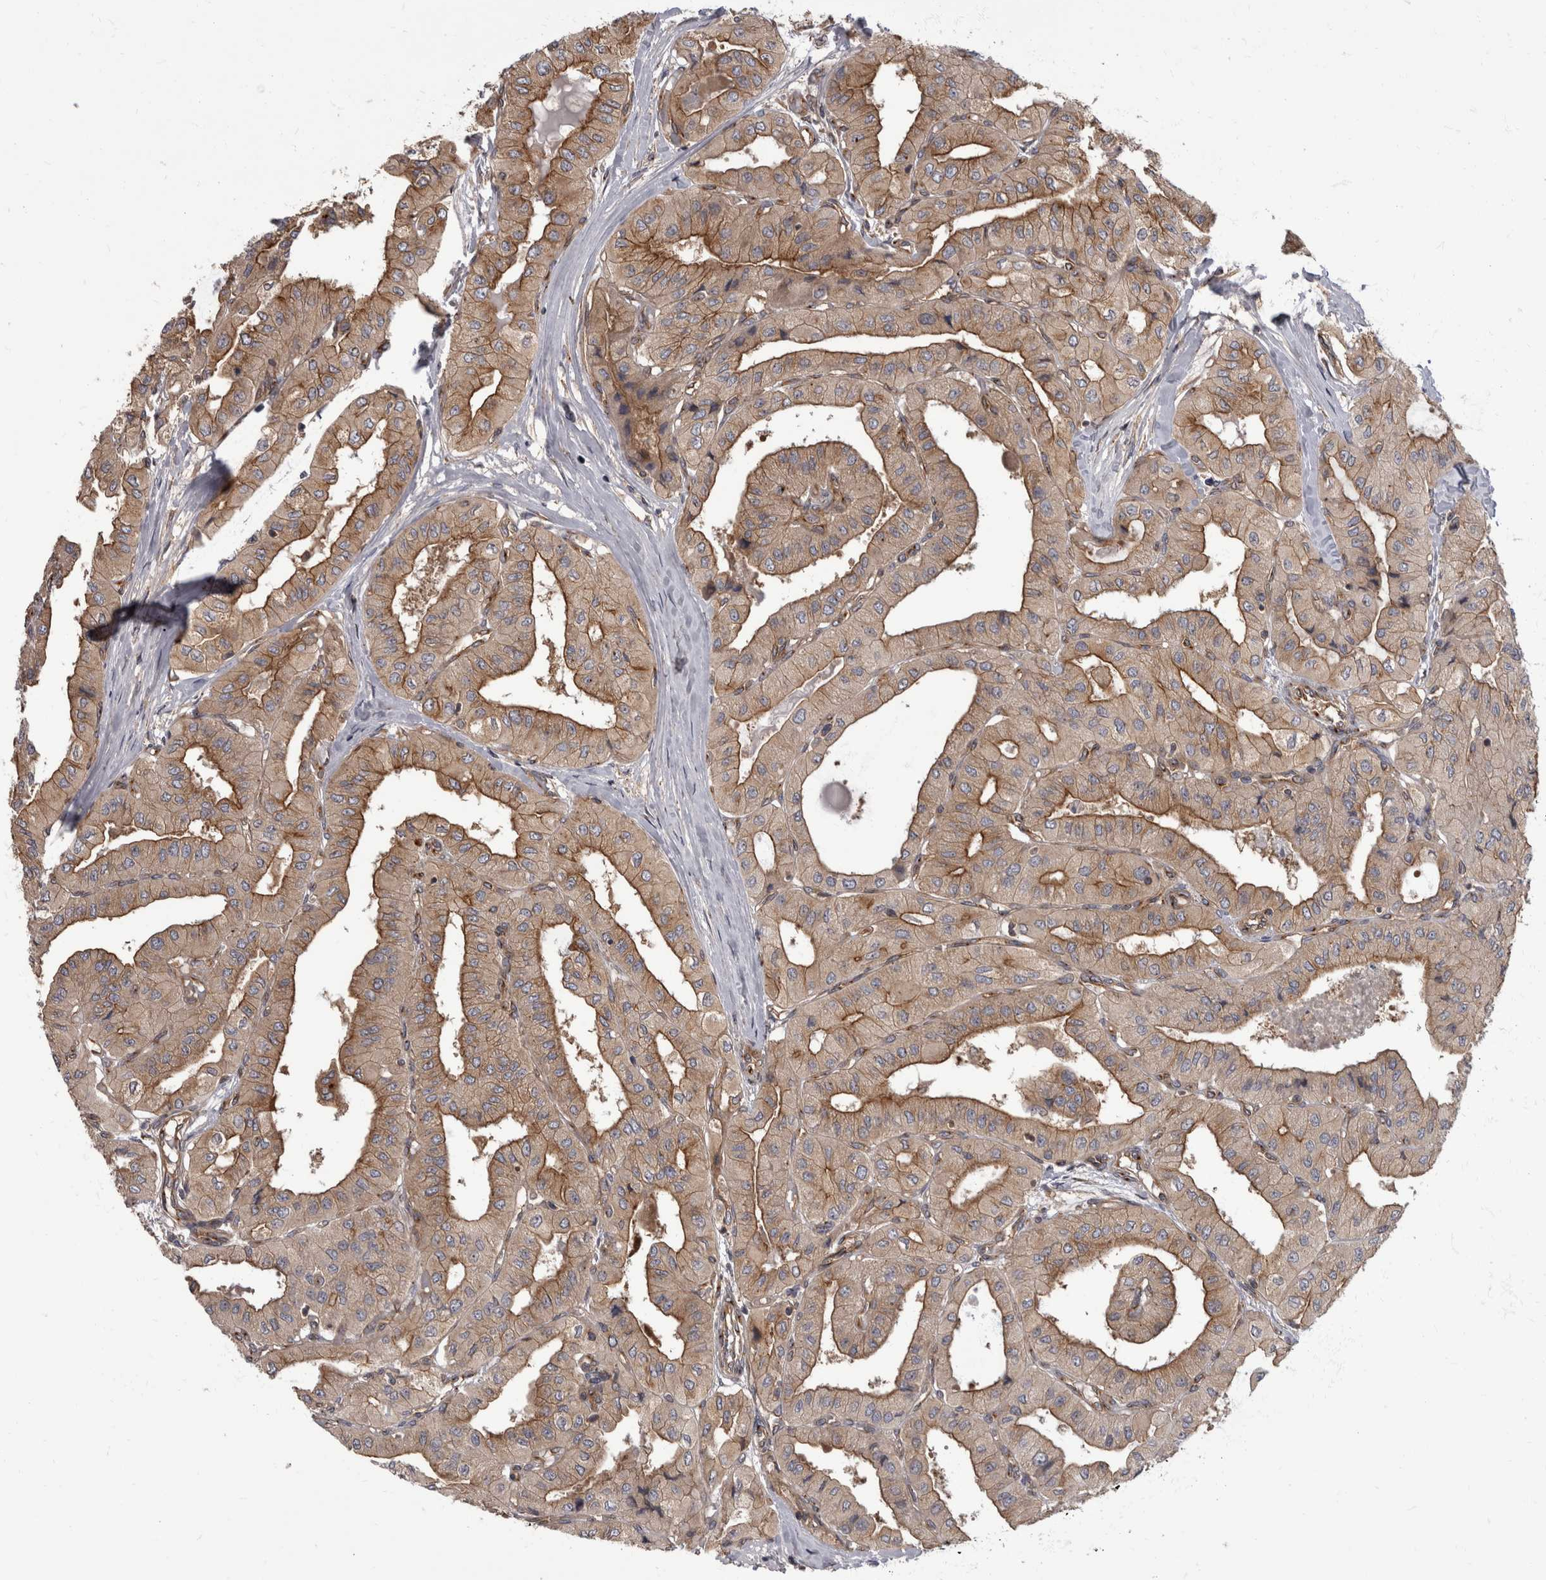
{"staining": {"intensity": "weak", "quantity": "25%-75%", "location": "cytoplasmic/membranous"}, "tissue": "thyroid cancer", "cell_type": "Tumor cells", "image_type": "cancer", "snomed": [{"axis": "morphology", "description": "Papillary adenocarcinoma, NOS"}, {"axis": "topography", "description": "Thyroid gland"}], "caption": "The immunohistochemical stain highlights weak cytoplasmic/membranous staining in tumor cells of thyroid papillary adenocarcinoma tissue.", "gene": "HOOK3", "patient": {"sex": "female", "age": 59}}